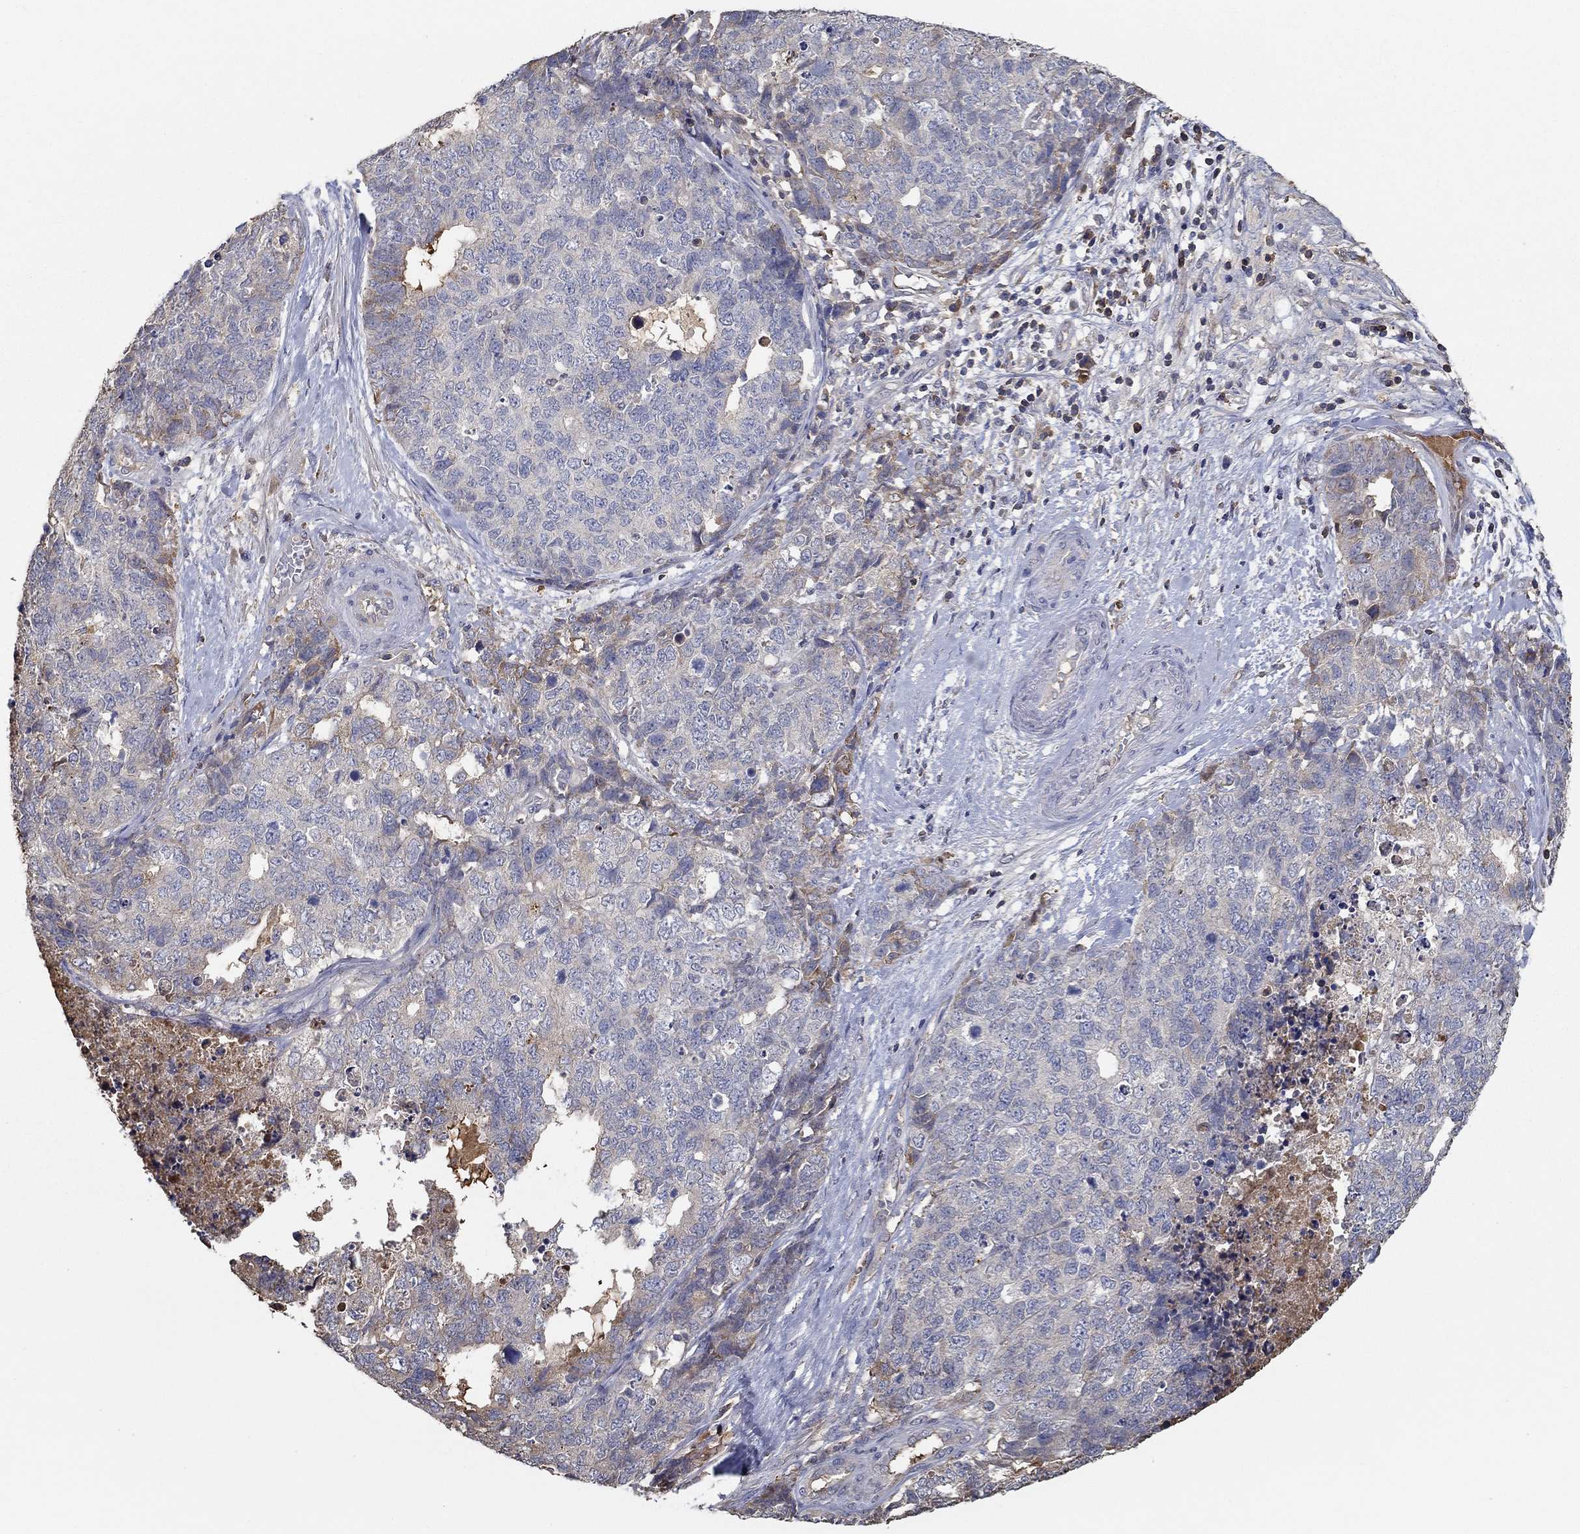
{"staining": {"intensity": "negative", "quantity": "none", "location": "none"}, "tissue": "cervical cancer", "cell_type": "Tumor cells", "image_type": "cancer", "snomed": [{"axis": "morphology", "description": "Squamous cell carcinoma, NOS"}, {"axis": "topography", "description": "Cervix"}], "caption": "A micrograph of human cervical cancer is negative for staining in tumor cells. Brightfield microscopy of immunohistochemistry stained with DAB (3,3'-diaminobenzidine) (brown) and hematoxylin (blue), captured at high magnification.", "gene": "IL10", "patient": {"sex": "female", "age": 63}}